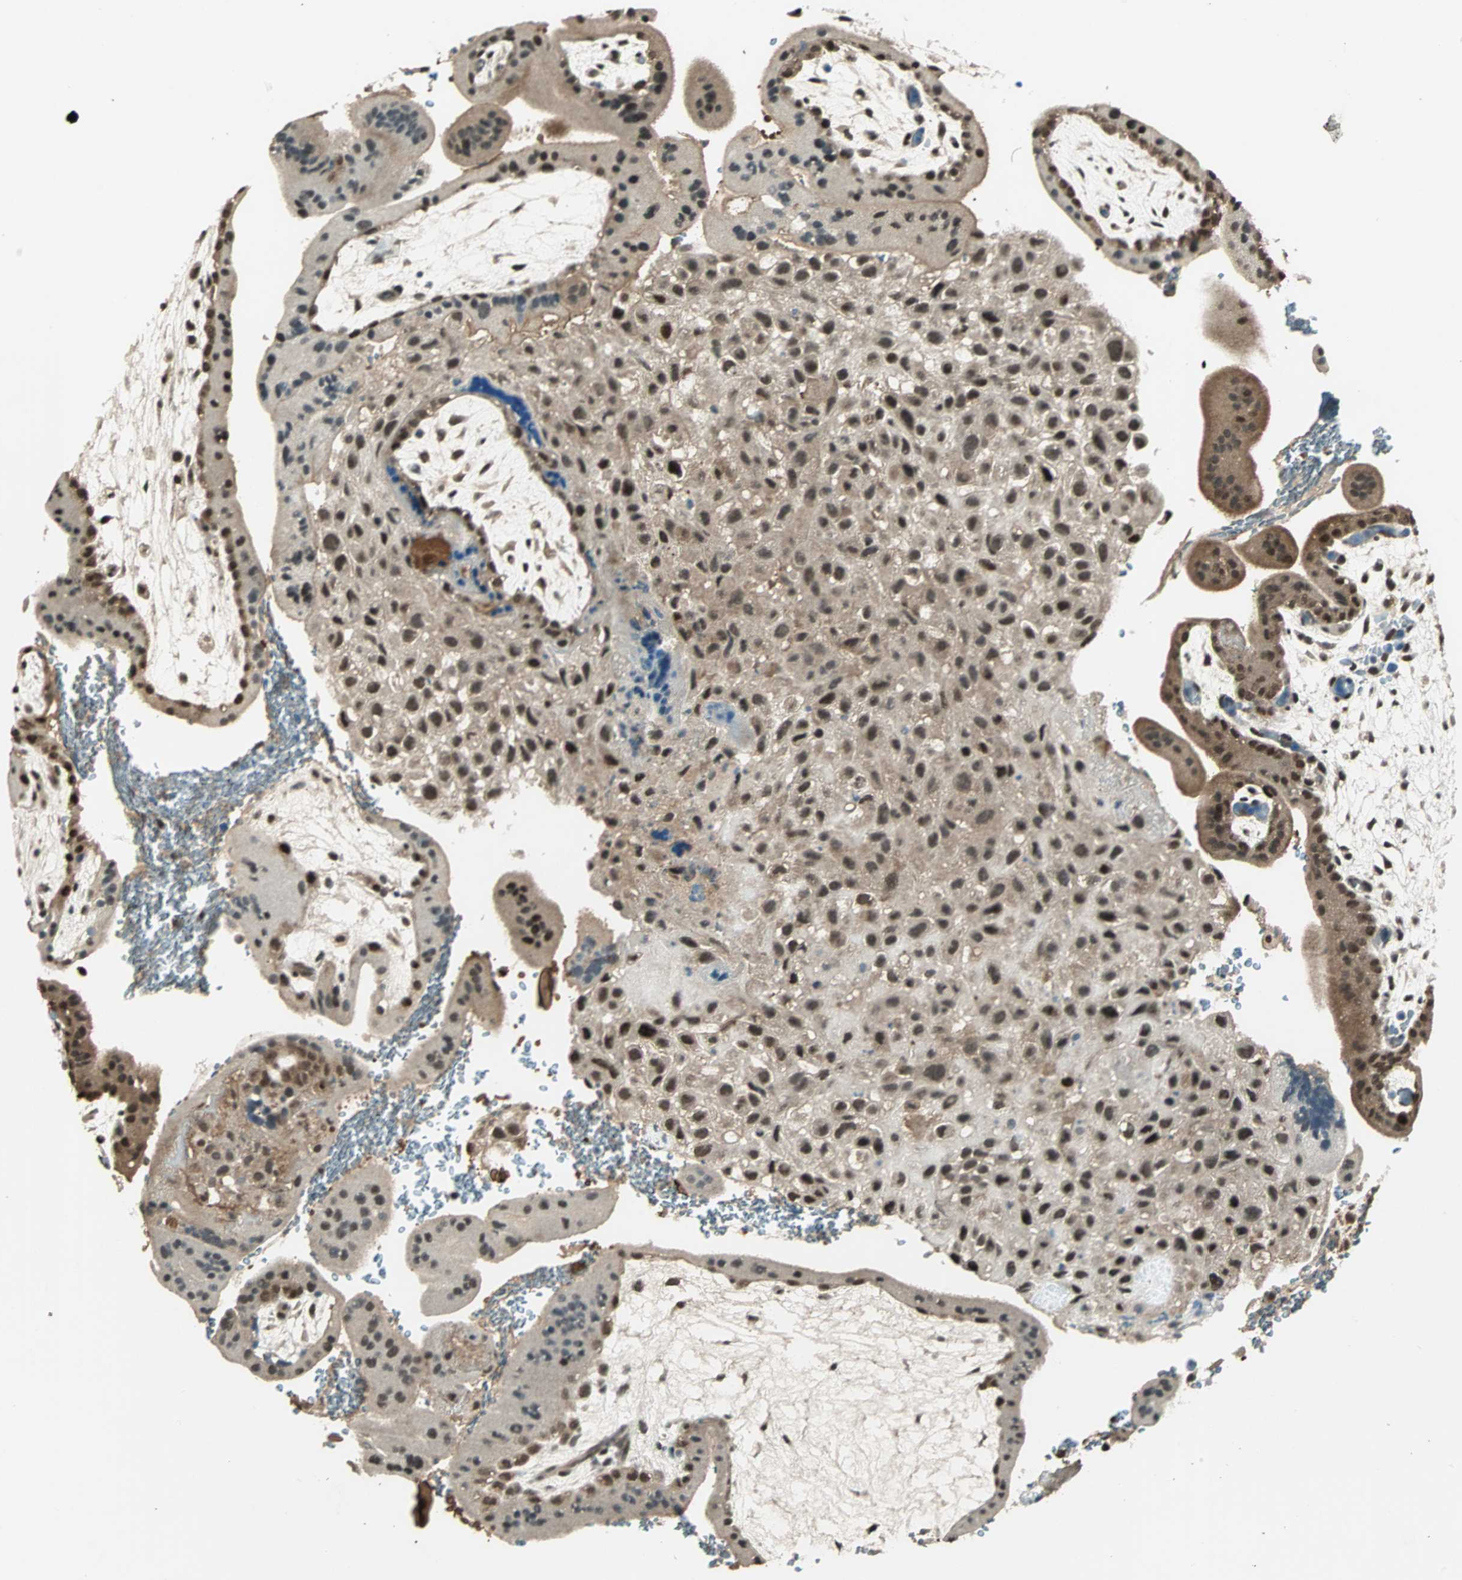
{"staining": {"intensity": "moderate", "quantity": ">75%", "location": "nuclear"}, "tissue": "placenta", "cell_type": "Decidual cells", "image_type": "normal", "snomed": [{"axis": "morphology", "description": "Normal tissue, NOS"}, {"axis": "topography", "description": "Placenta"}], "caption": "IHC staining of unremarkable placenta, which demonstrates medium levels of moderate nuclear staining in approximately >75% of decidual cells indicating moderate nuclear protein expression. The staining was performed using DAB (brown) for protein detection and nuclei were counterstained in hematoxylin (blue).", "gene": "ZNF701", "patient": {"sex": "female", "age": 35}}